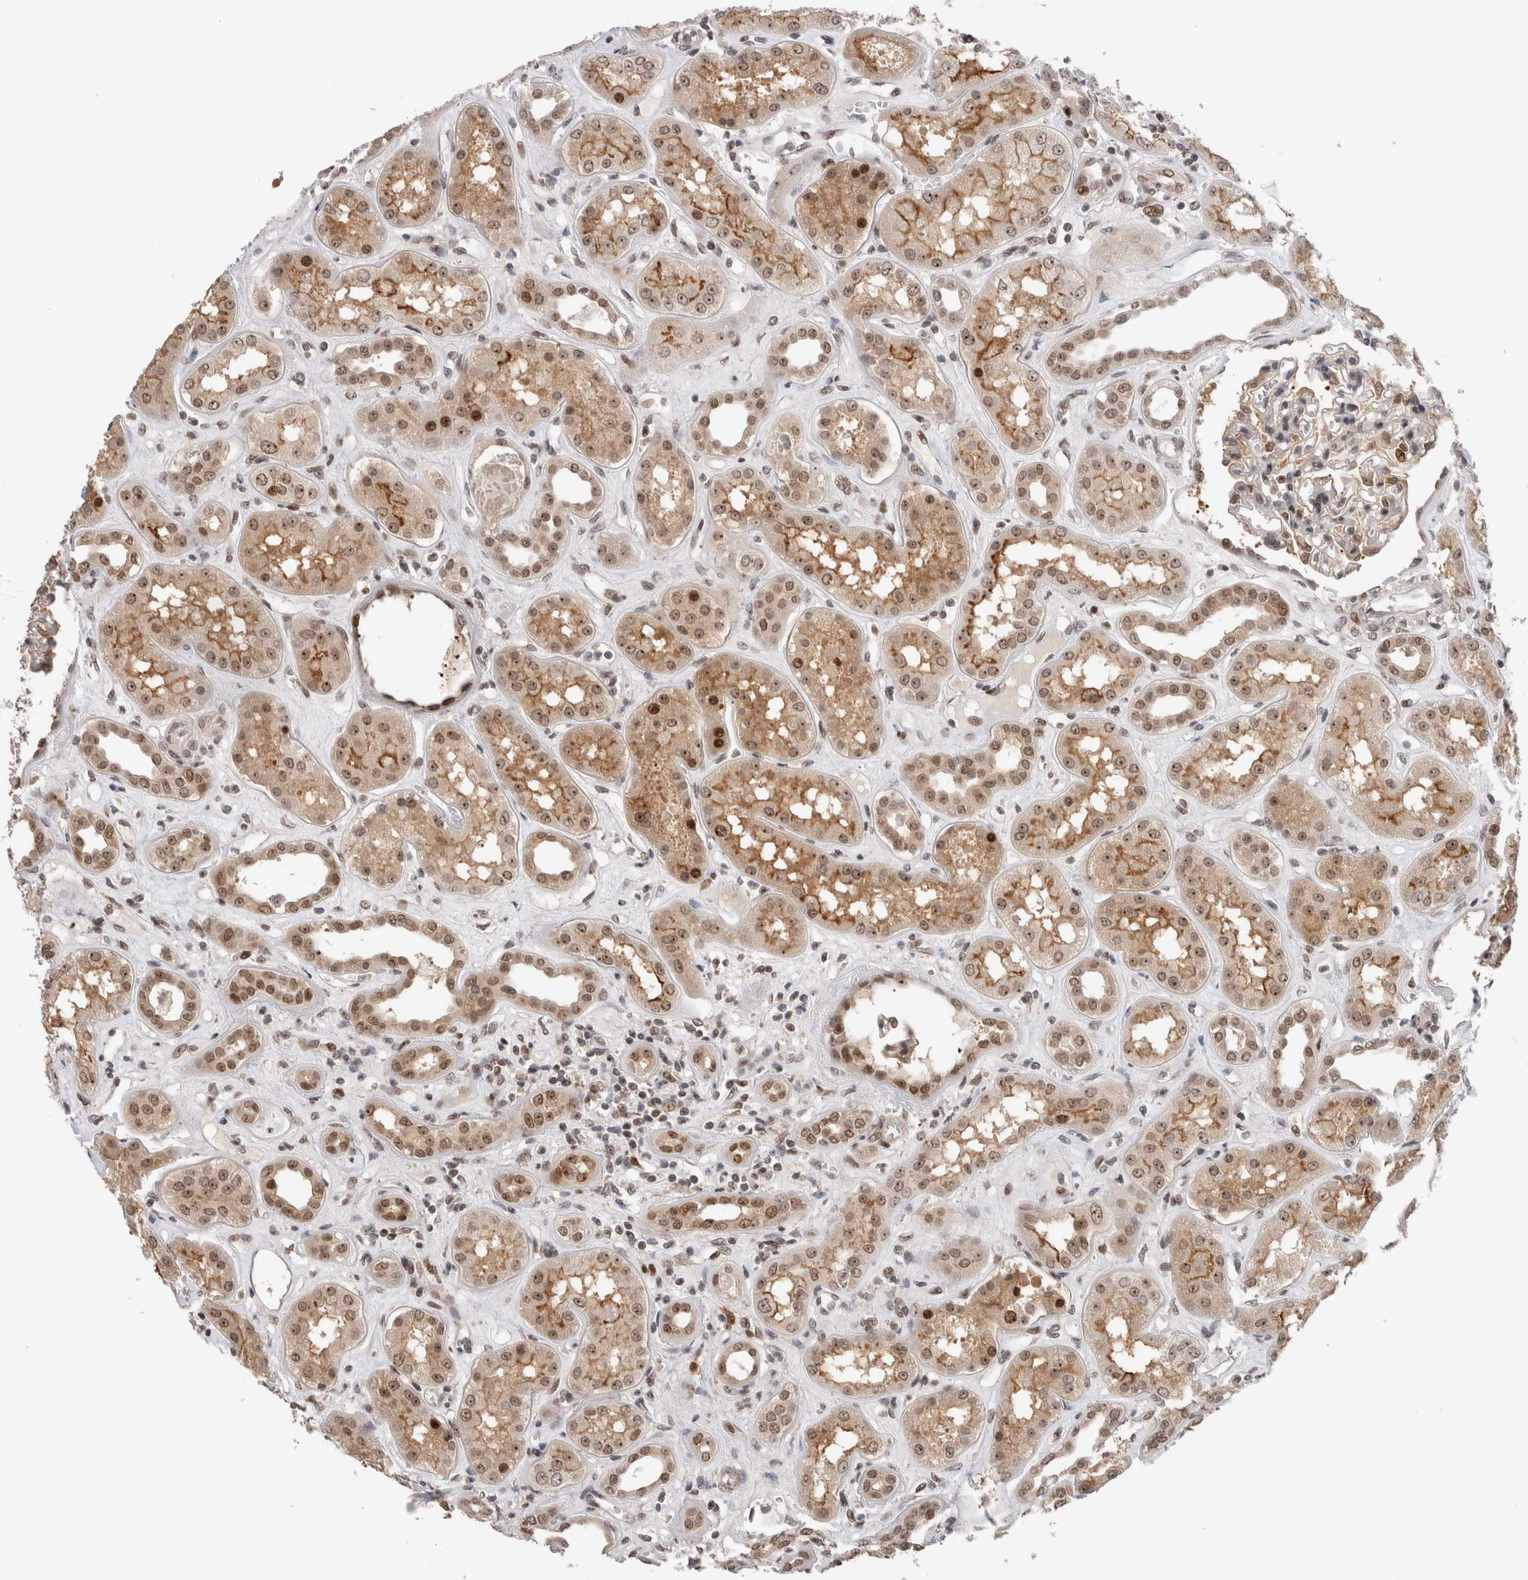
{"staining": {"intensity": "moderate", "quantity": "25%-75%", "location": "nuclear"}, "tissue": "kidney", "cell_type": "Cells in glomeruli", "image_type": "normal", "snomed": [{"axis": "morphology", "description": "Normal tissue, NOS"}, {"axis": "topography", "description": "Kidney"}], "caption": "Immunohistochemistry (DAB) staining of benign human kidney displays moderate nuclear protein positivity in about 25%-75% of cells in glomeruli.", "gene": "ZNF521", "patient": {"sex": "male", "age": 59}}